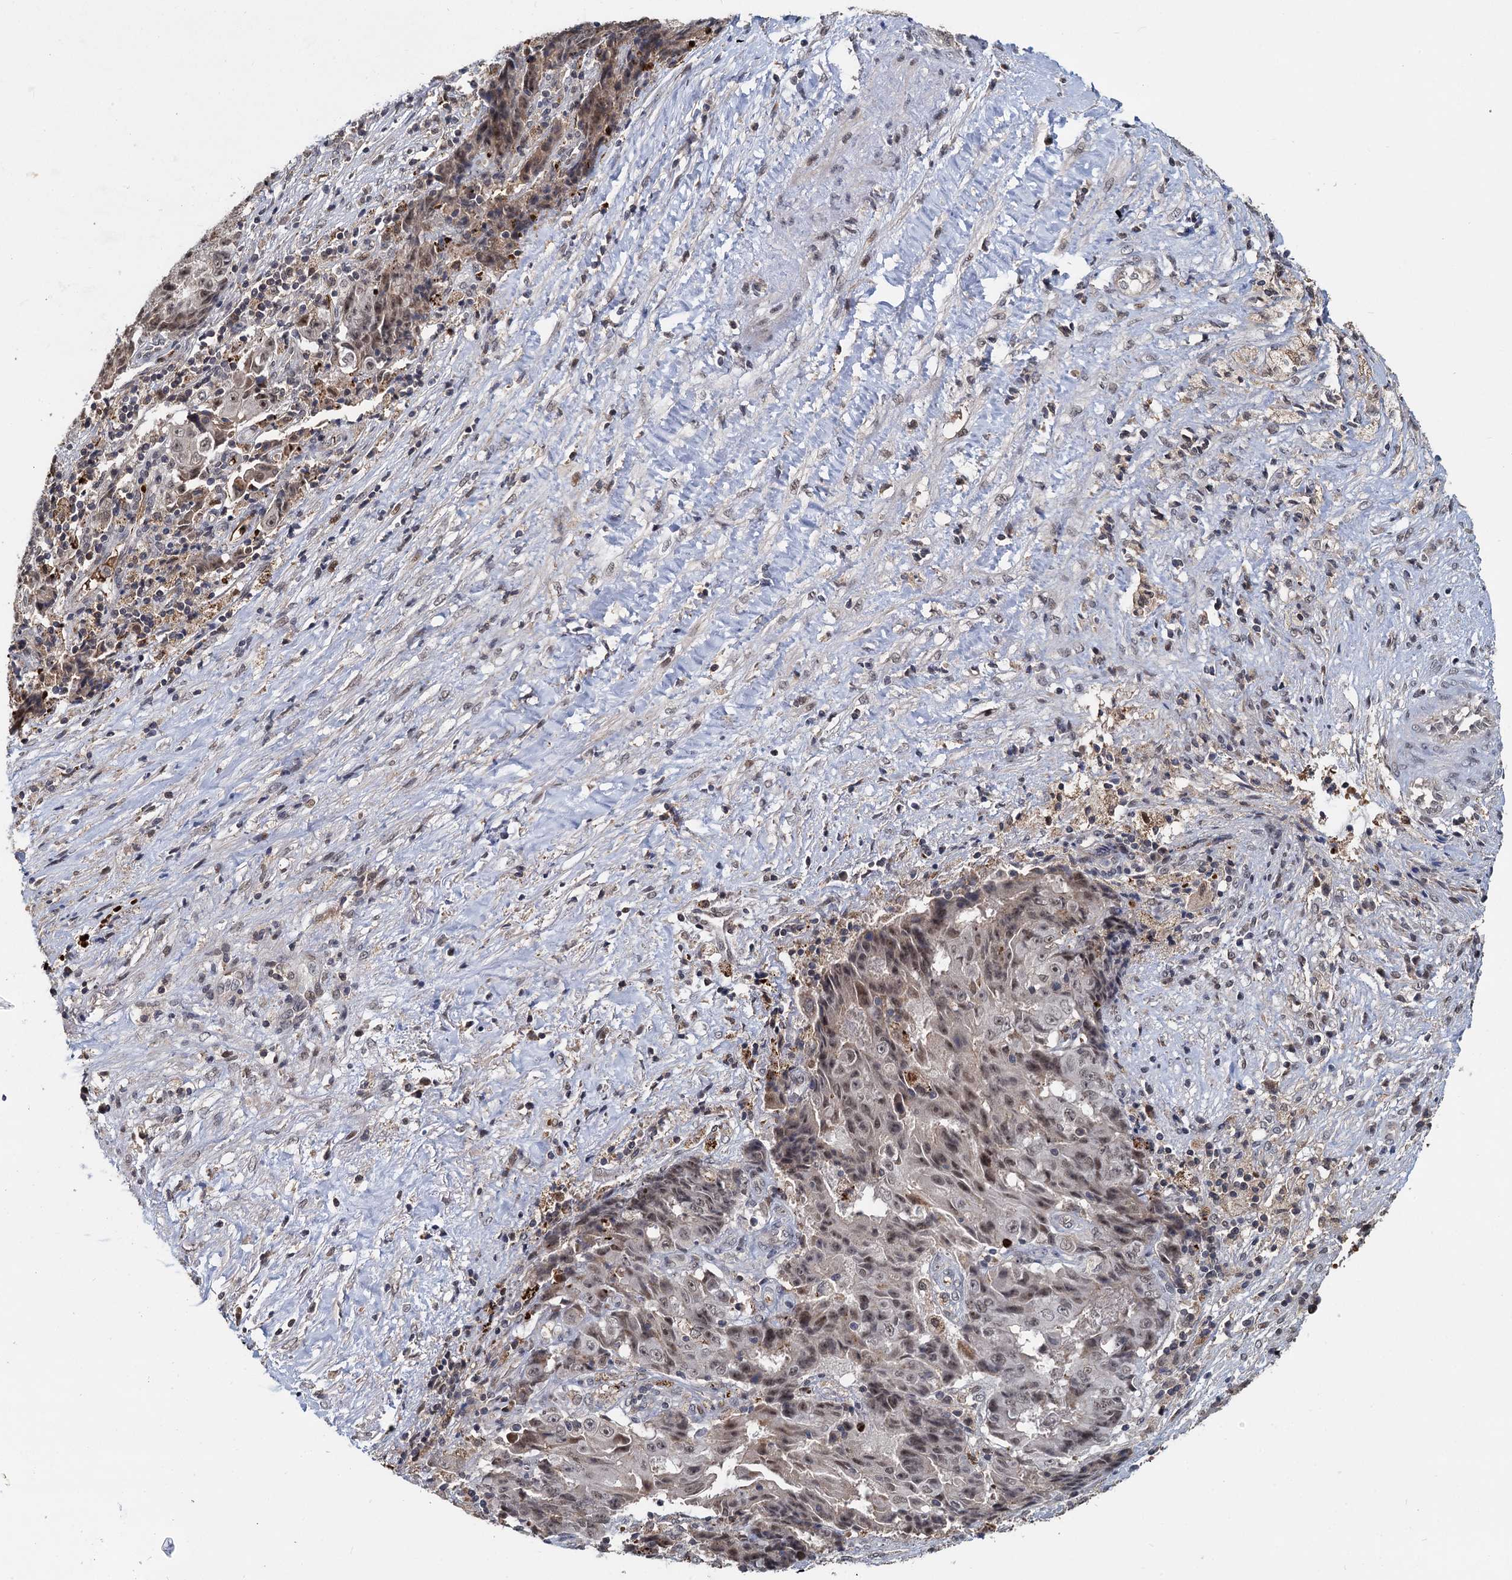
{"staining": {"intensity": "moderate", "quantity": ">75%", "location": "nuclear"}, "tissue": "ovarian cancer", "cell_type": "Tumor cells", "image_type": "cancer", "snomed": [{"axis": "morphology", "description": "Carcinoma, endometroid"}, {"axis": "topography", "description": "Ovary"}], "caption": "Human ovarian cancer (endometroid carcinoma) stained for a protein (brown) exhibits moderate nuclear positive expression in about >75% of tumor cells.", "gene": "FANCI", "patient": {"sex": "female", "age": 42}}